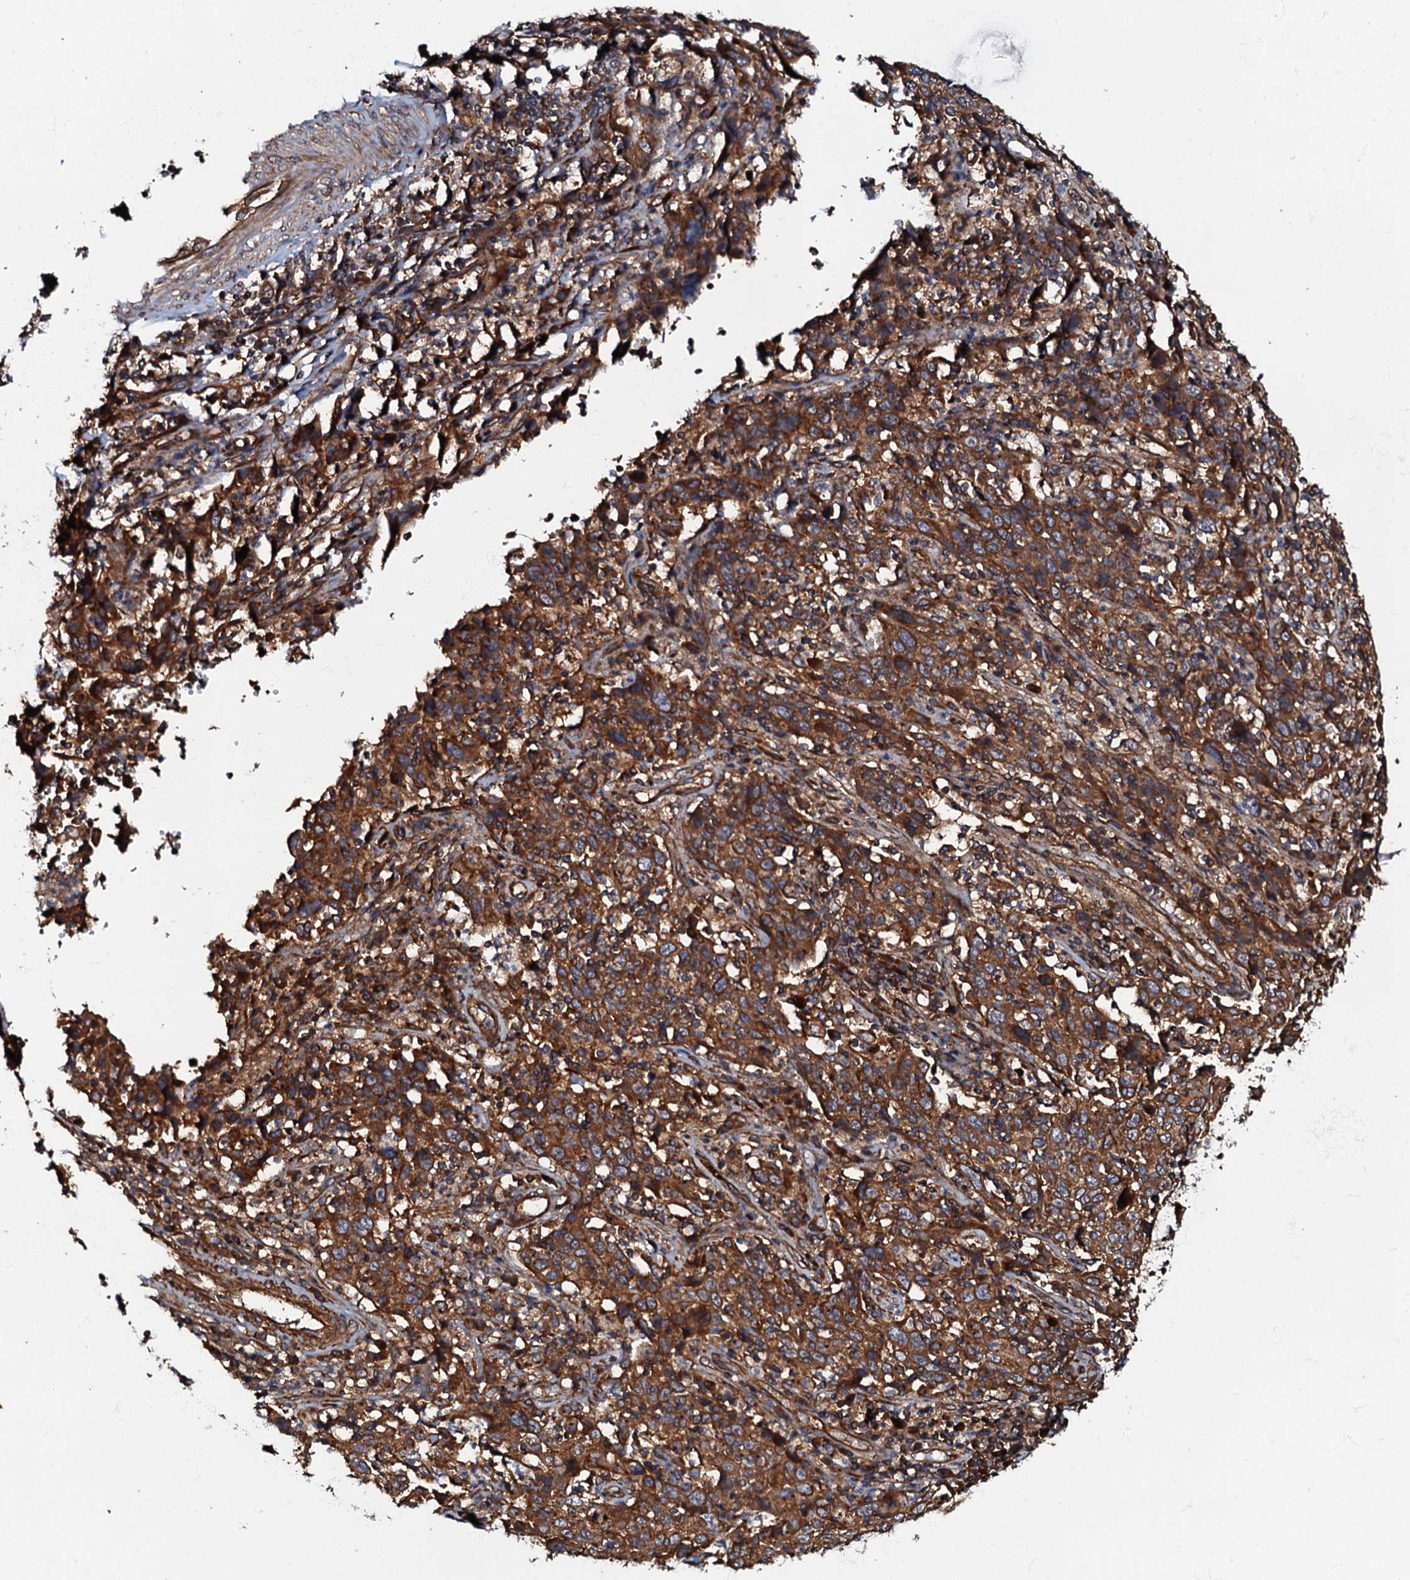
{"staining": {"intensity": "moderate", "quantity": ">75%", "location": "cytoplasmic/membranous"}, "tissue": "cervical cancer", "cell_type": "Tumor cells", "image_type": "cancer", "snomed": [{"axis": "morphology", "description": "Squamous cell carcinoma, NOS"}, {"axis": "topography", "description": "Cervix"}], "caption": "Moderate cytoplasmic/membranous protein staining is appreciated in about >75% of tumor cells in cervical cancer (squamous cell carcinoma).", "gene": "BLOC1S6", "patient": {"sex": "female", "age": 46}}